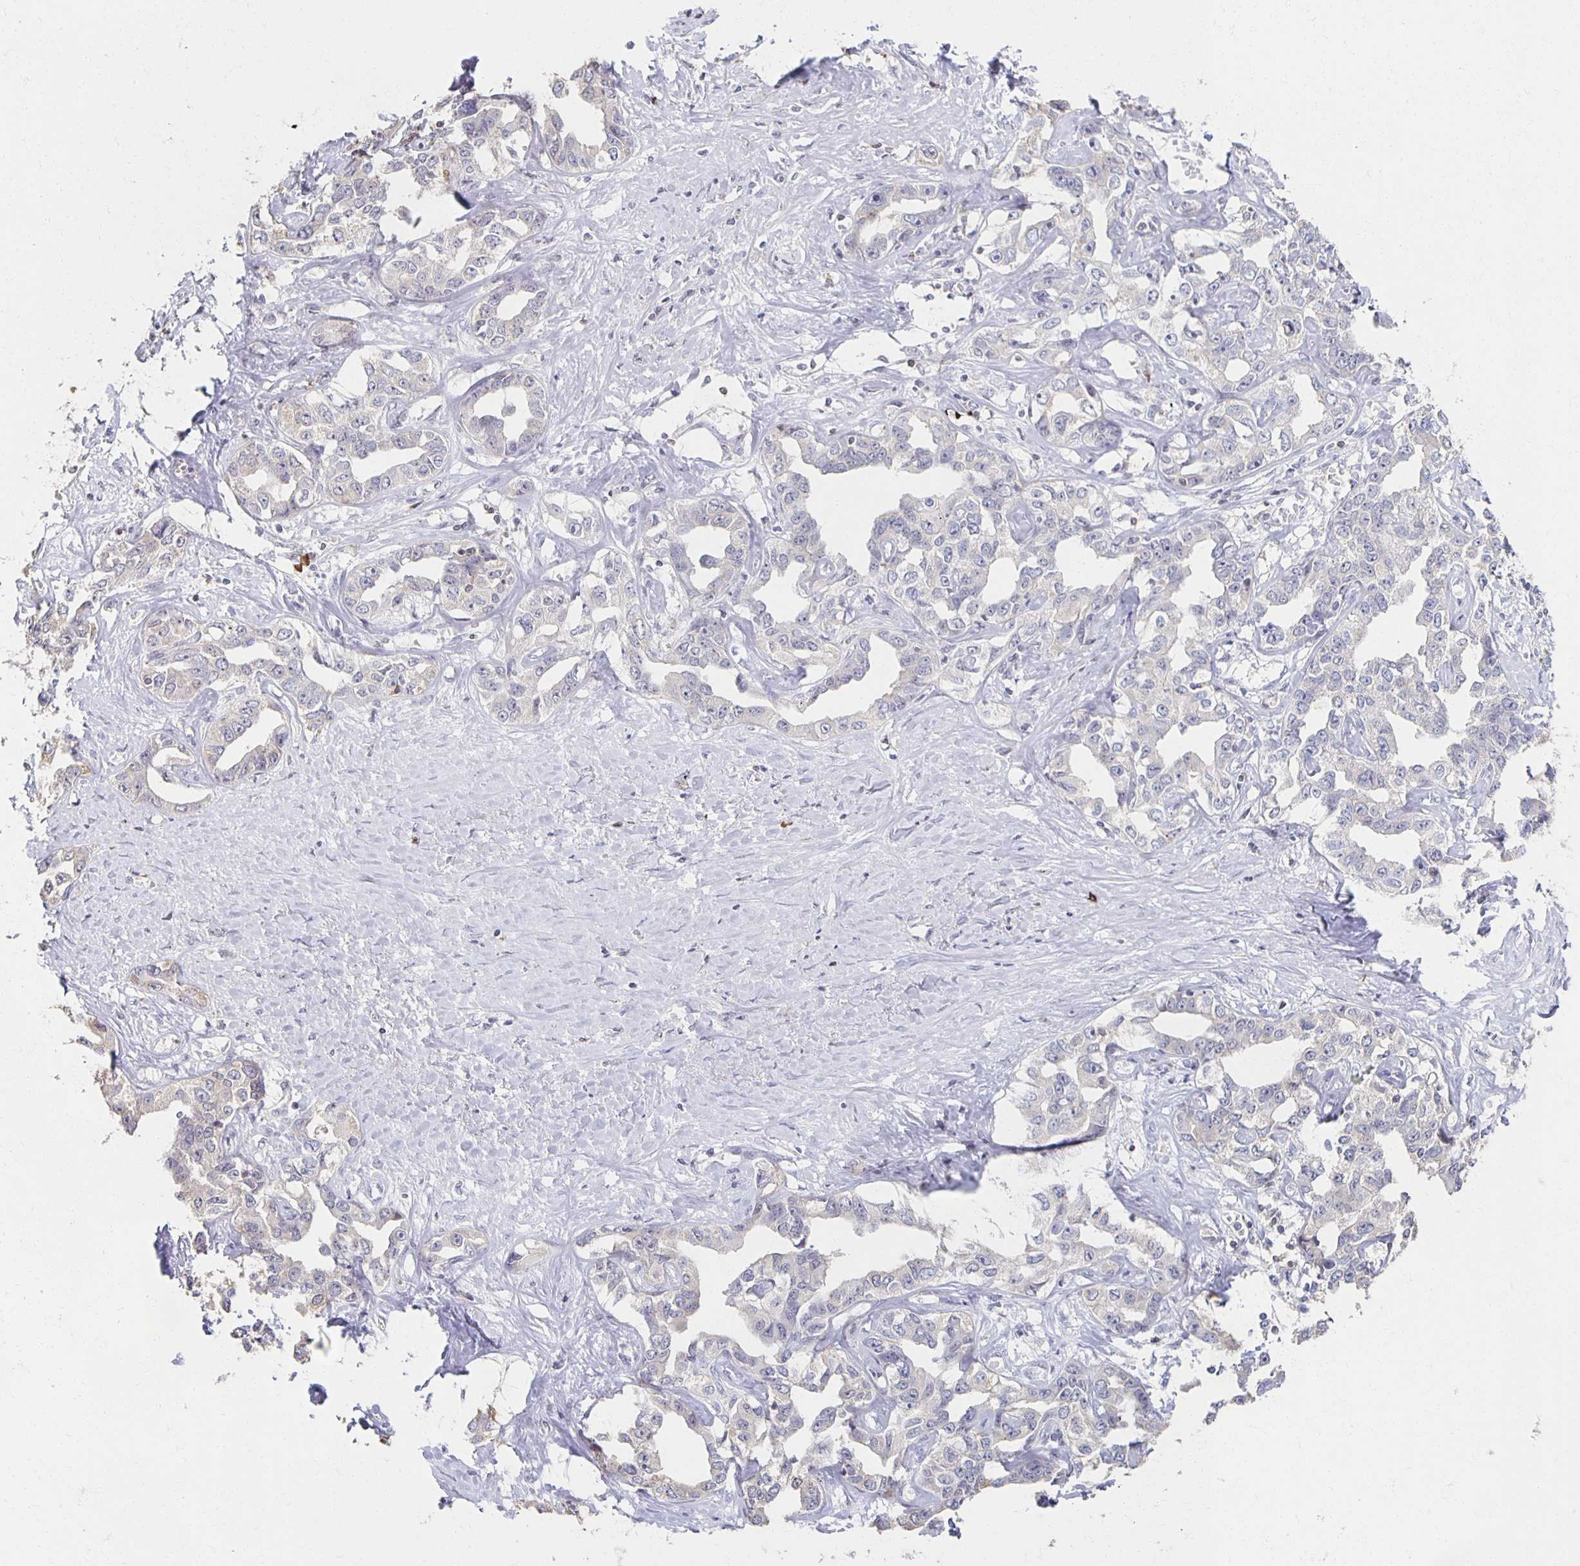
{"staining": {"intensity": "negative", "quantity": "none", "location": "none"}, "tissue": "liver cancer", "cell_type": "Tumor cells", "image_type": "cancer", "snomed": [{"axis": "morphology", "description": "Cholangiocarcinoma"}, {"axis": "topography", "description": "Liver"}], "caption": "This is a photomicrograph of immunohistochemistry staining of liver cancer (cholangiocarcinoma), which shows no expression in tumor cells.", "gene": "ZNF692", "patient": {"sex": "male", "age": 59}}